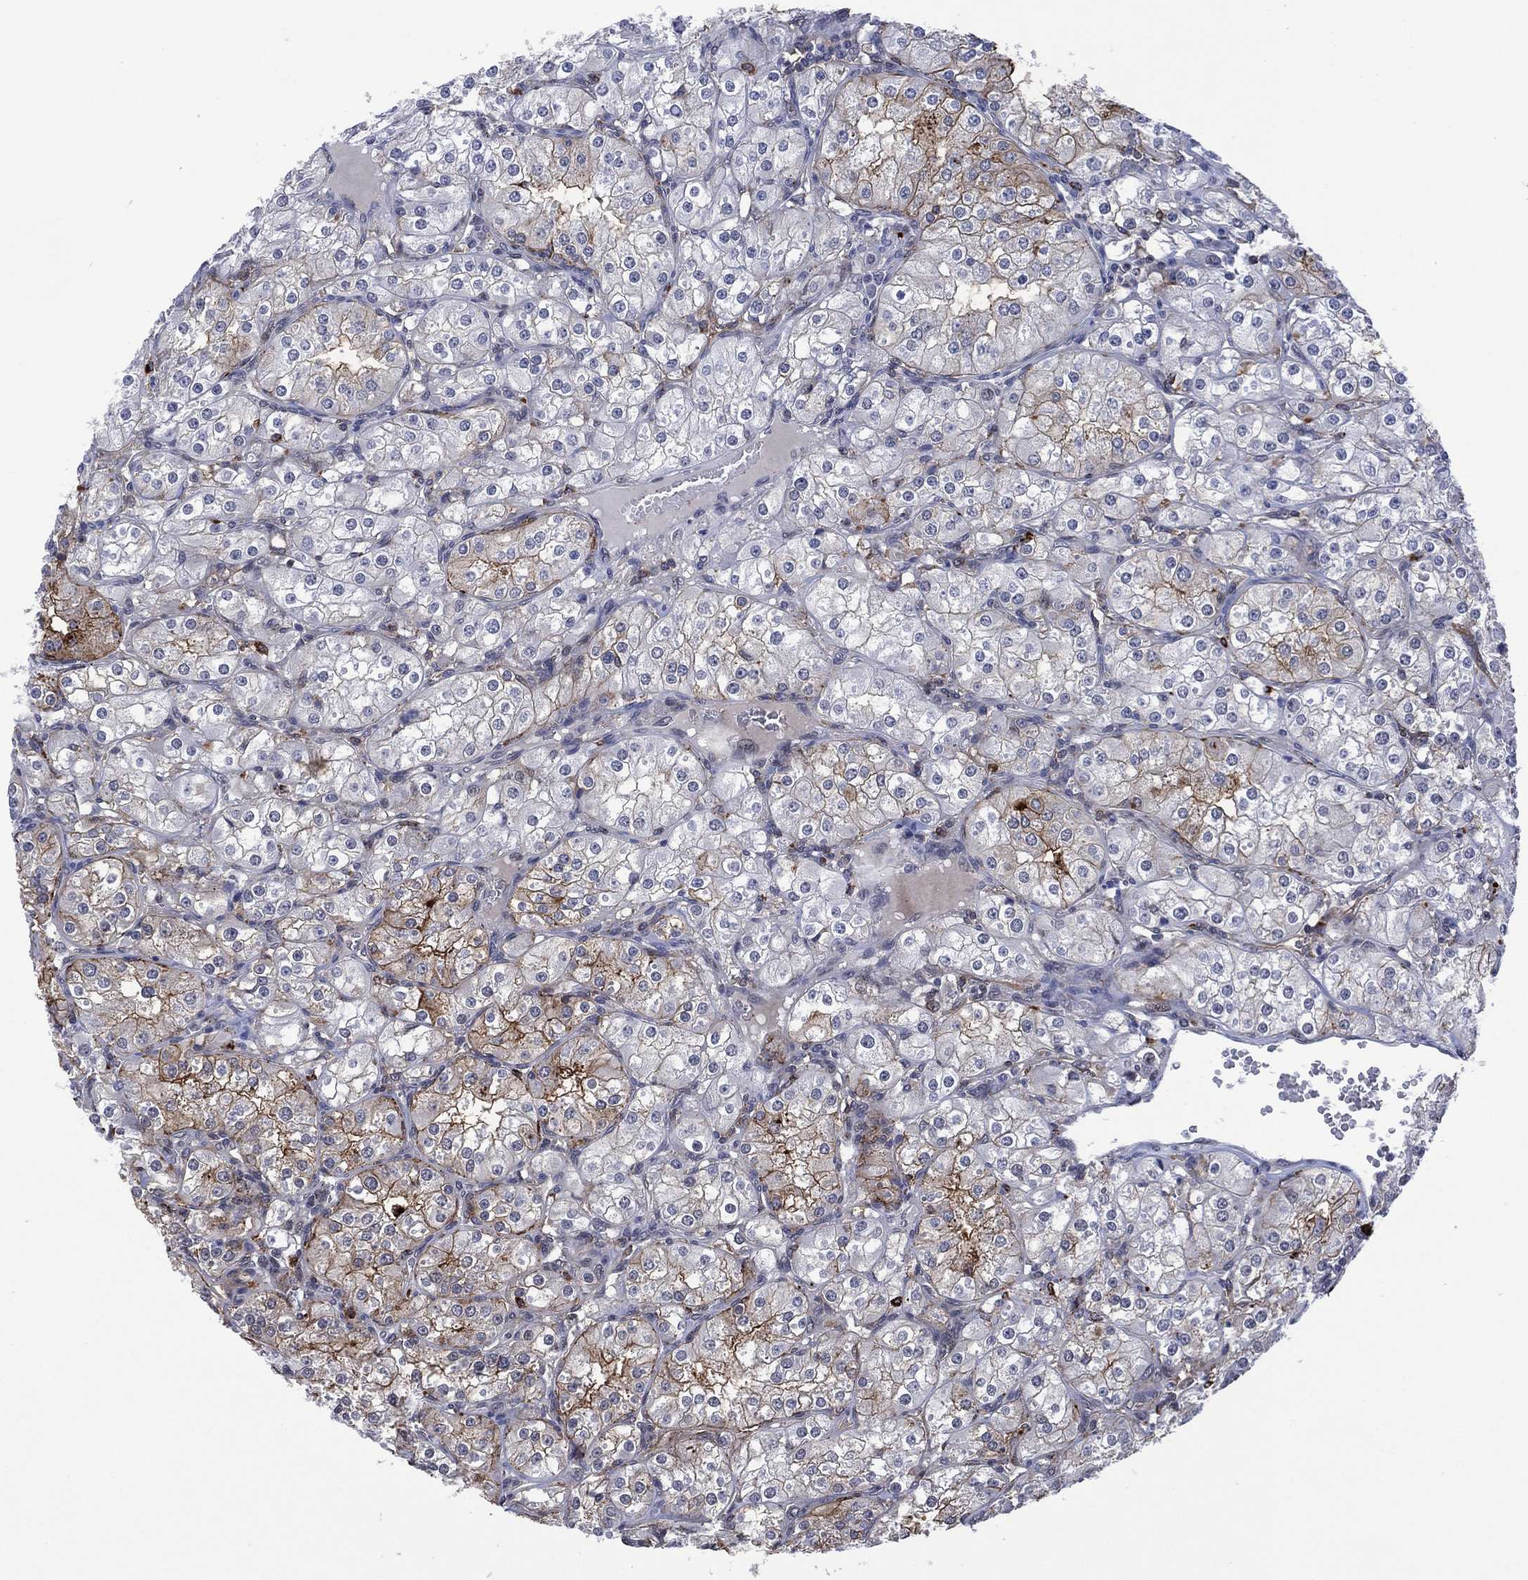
{"staining": {"intensity": "moderate", "quantity": "25%-75%", "location": "cytoplasmic/membranous"}, "tissue": "renal cancer", "cell_type": "Tumor cells", "image_type": "cancer", "snomed": [{"axis": "morphology", "description": "Adenocarcinoma, NOS"}, {"axis": "topography", "description": "Kidney"}], "caption": "Immunohistochemical staining of human renal cancer (adenocarcinoma) shows medium levels of moderate cytoplasmic/membranous protein expression in about 25%-75% of tumor cells.", "gene": "DPP4", "patient": {"sex": "male", "age": 77}}